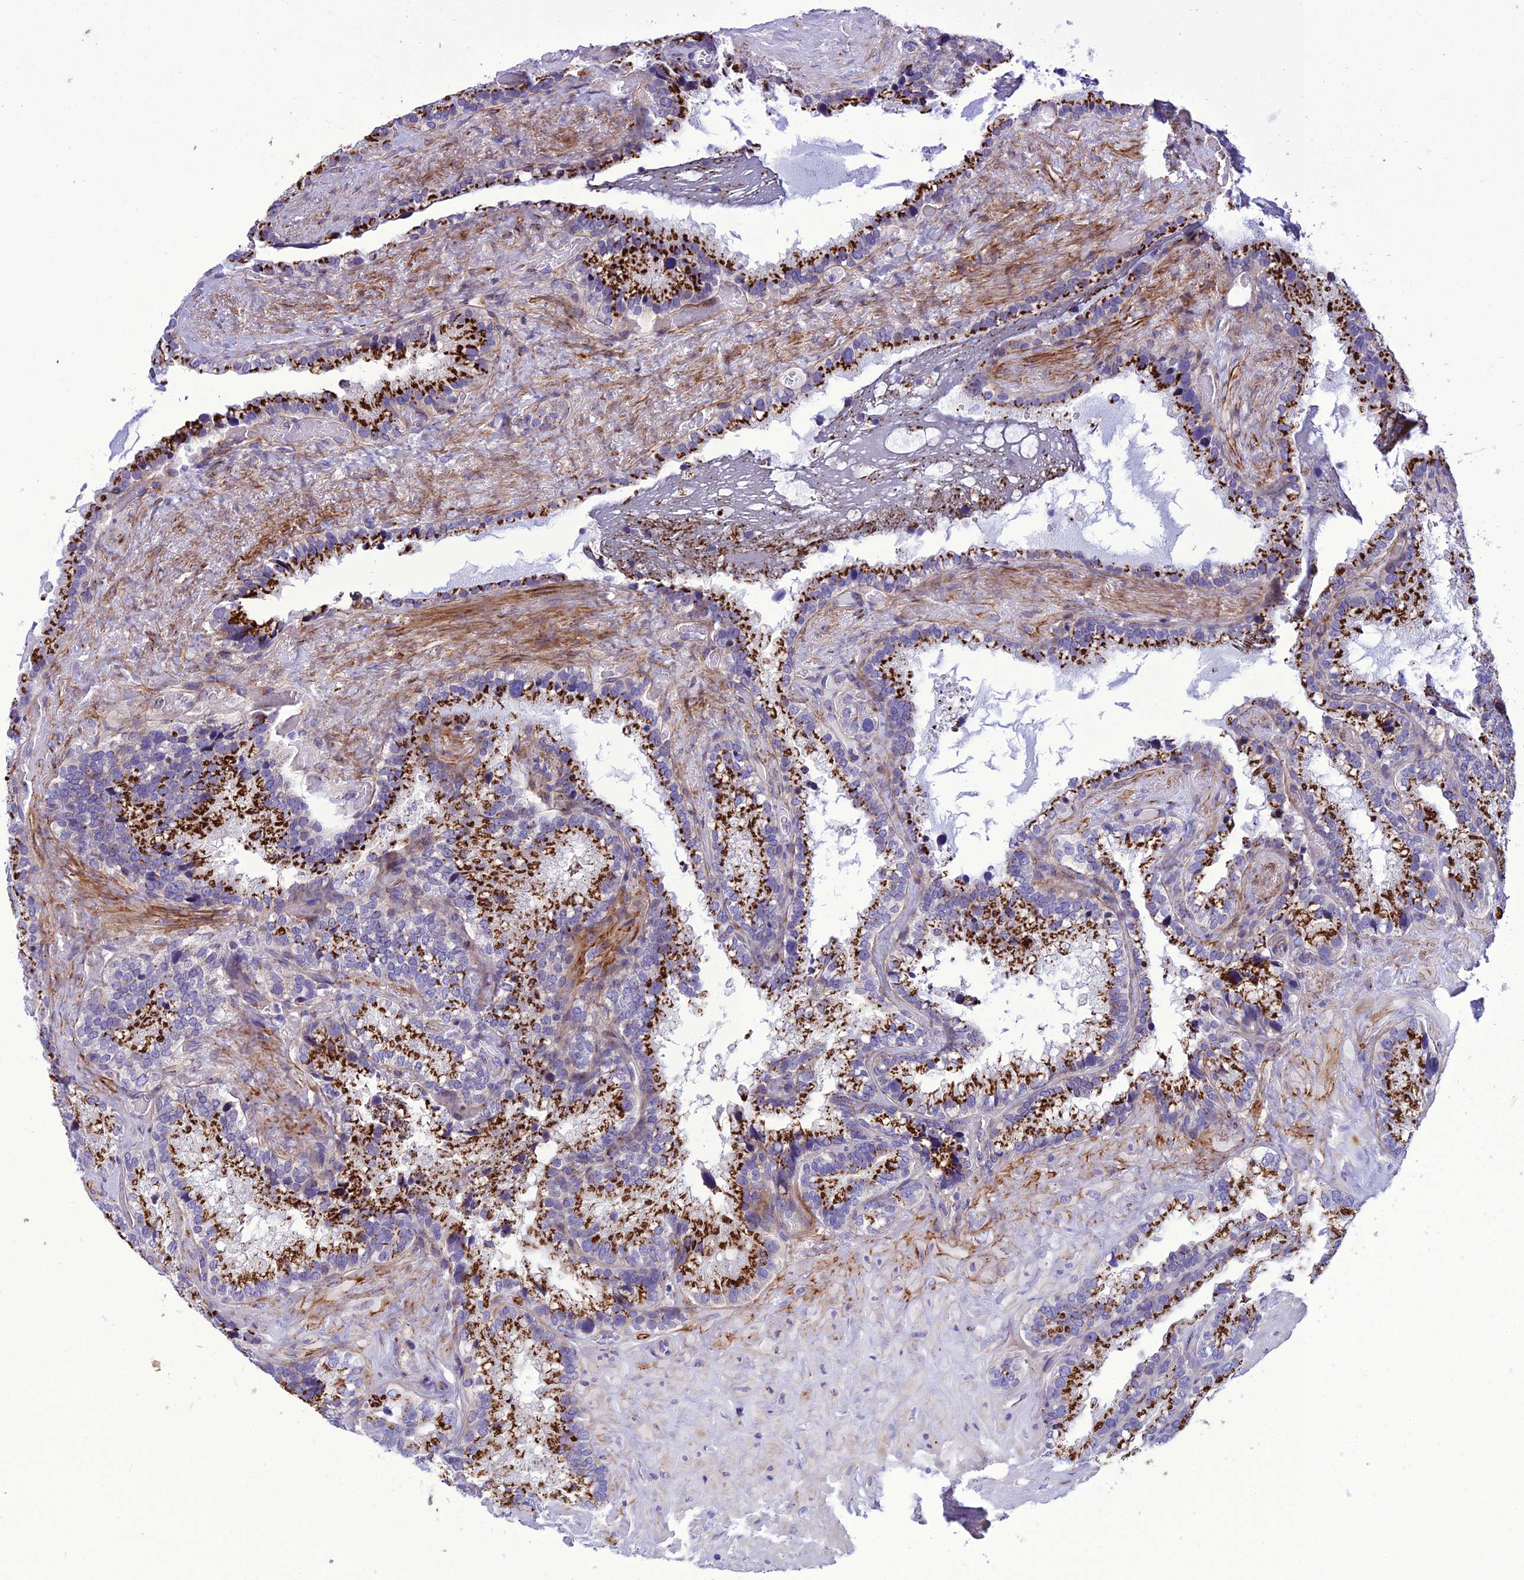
{"staining": {"intensity": "strong", "quantity": ">75%", "location": "cytoplasmic/membranous"}, "tissue": "seminal vesicle", "cell_type": "Glandular cells", "image_type": "normal", "snomed": [{"axis": "morphology", "description": "Normal tissue, NOS"}, {"axis": "topography", "description": "Prostate"}, {"axis": "topography", "description": "Seminal veicle"}], "caption": "This is a photomicrograph of immunohistochemistry (IHC) staining of unremarkable seminal vesicle, which shows strong staining in the cytoplasmic/membranous of glandular cells.", "gene": "GOLM2", "patient": {"sex": "male", "age": 68}}